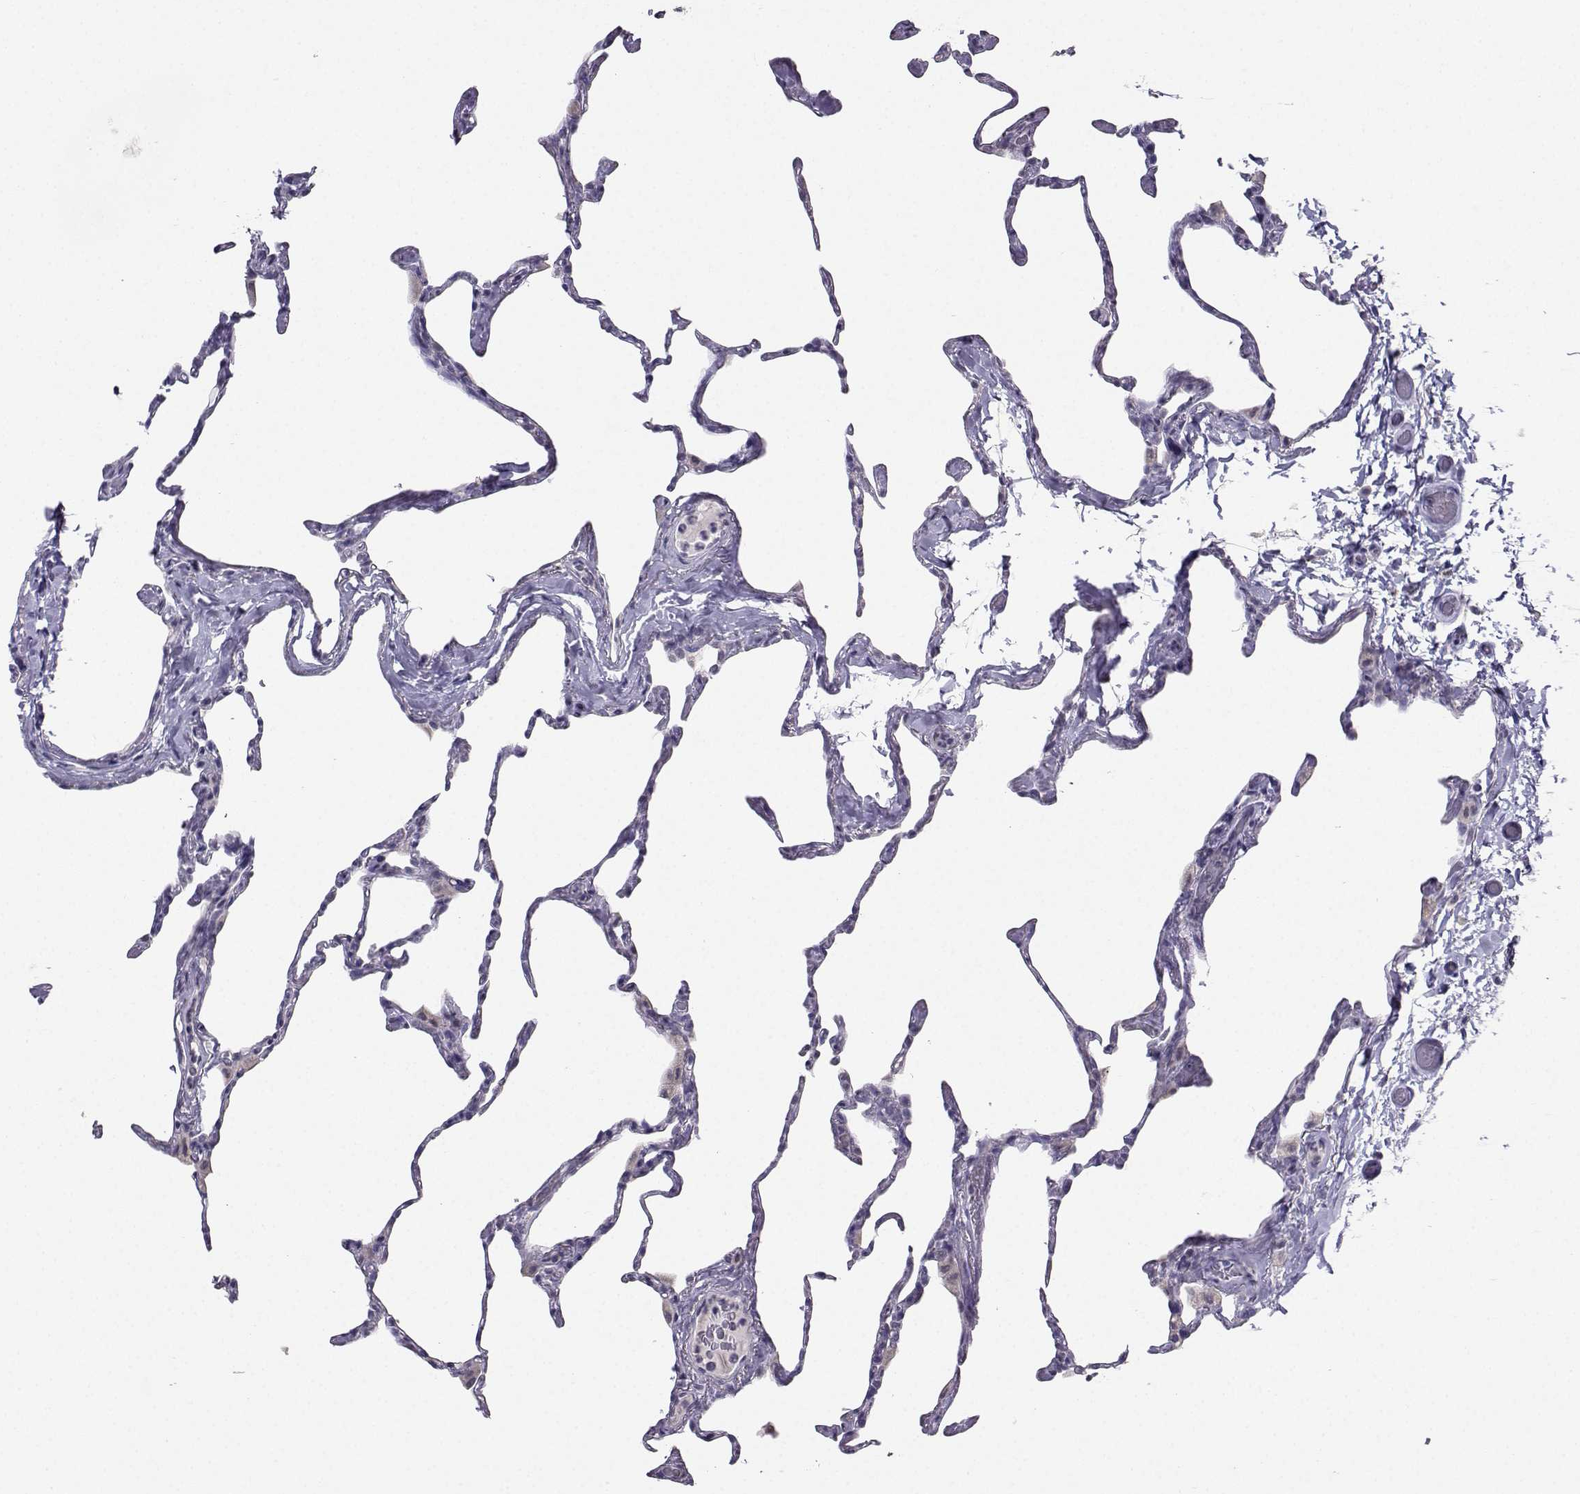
{"staining": {"intensity": "negative", "quantity": "none", "location": "none"}, "tissue": "lung", "cell_type": "Alveolar cells", "image_type": "normal", "snomed": [{"axis": "morphology", "description": "Normal tissue, NOS"}, {"axis": "topography", "description": "Lung"}], "caption": "Unremarkable lung was stained to show a protein in brown. There is no significant expression in alveolar cells. (IHC, brightfield microscopy, high magnification).", "gene": "CARTPT", "patient": {"sex": "male", "age": 65}}